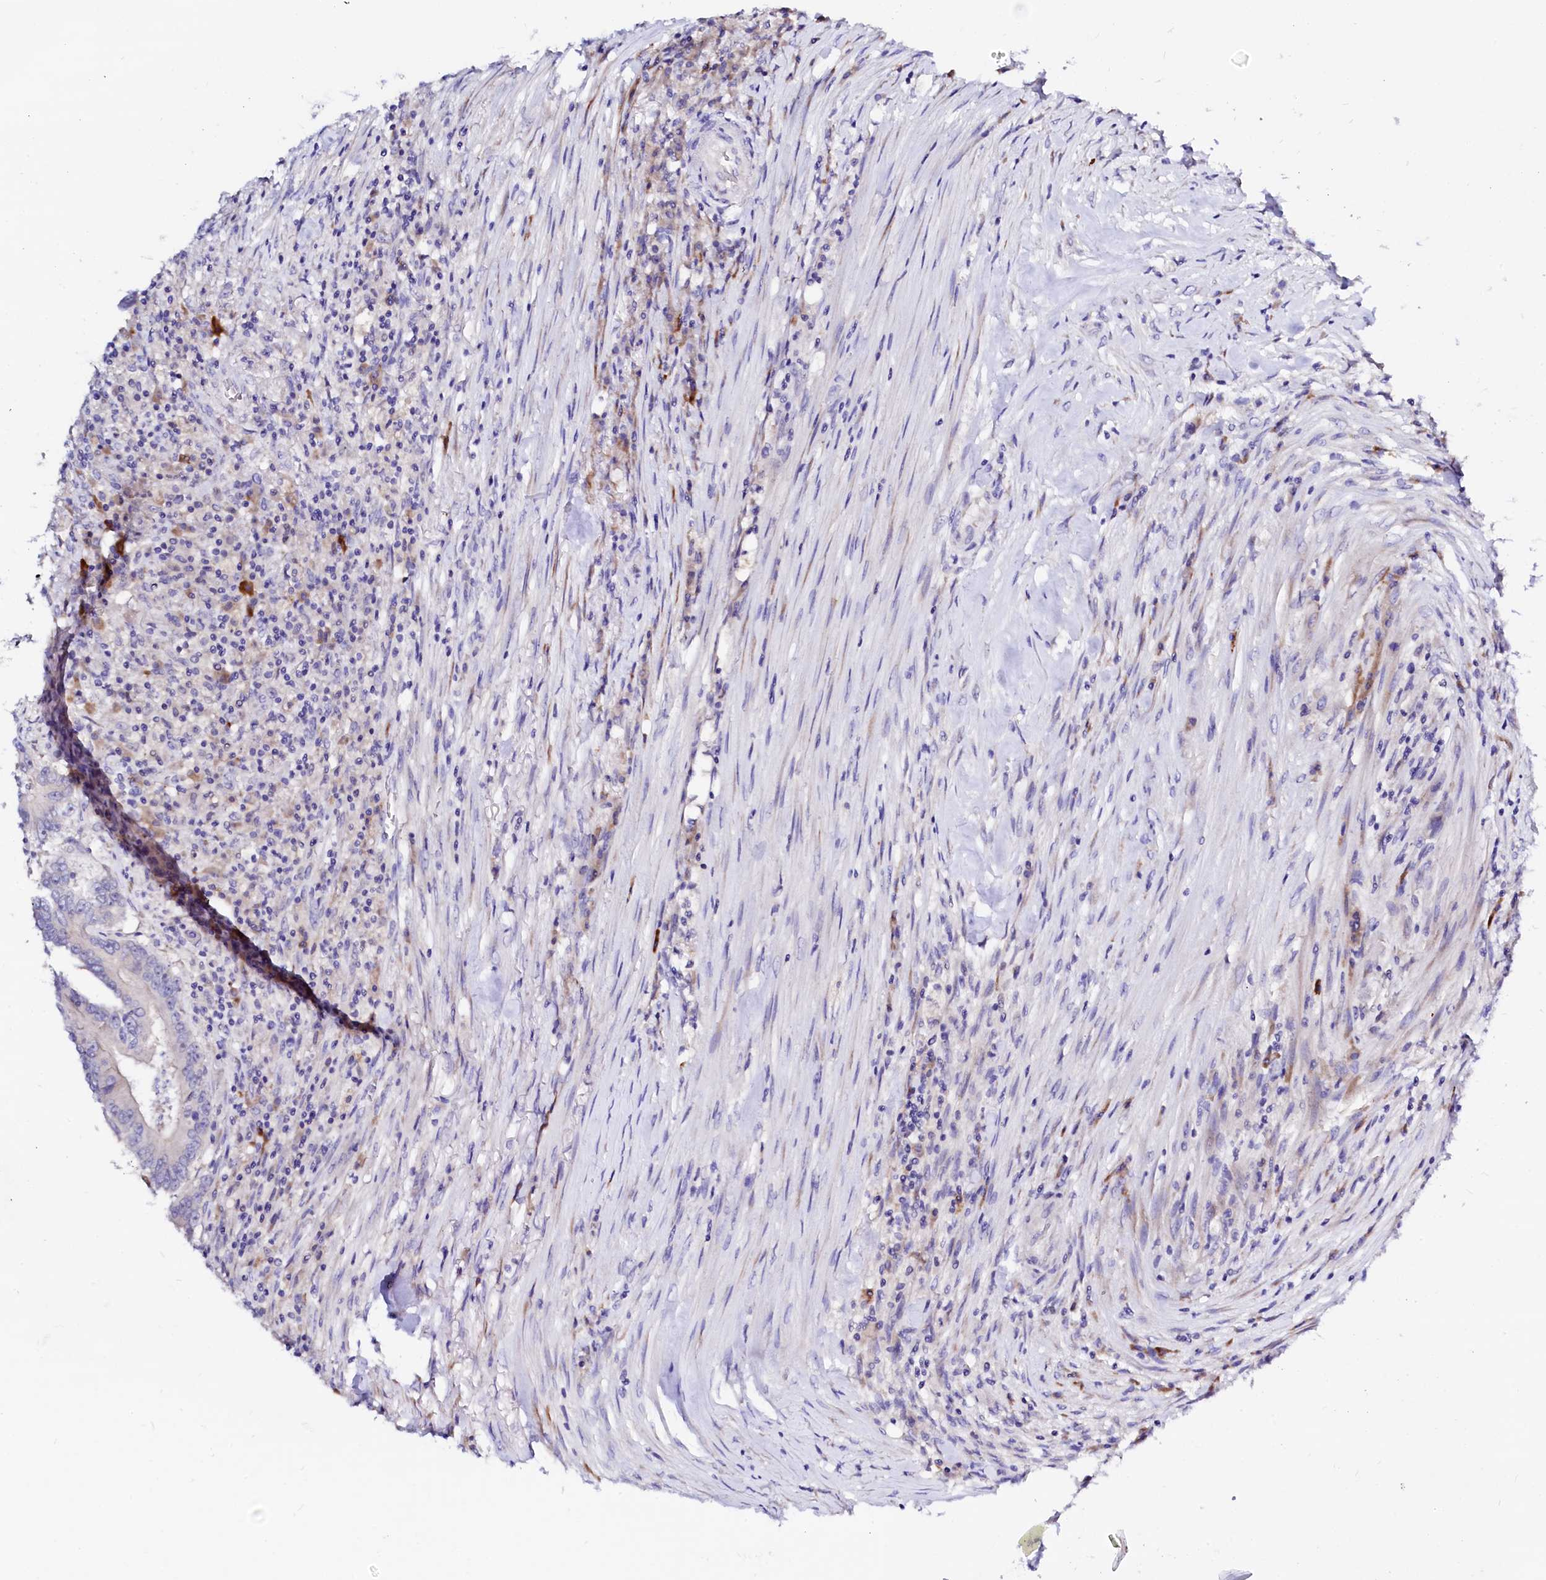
{"staining": {"intensity": "negative", "quantity": "none", "location": "none"}, "tissue": "colorectal cancer", "cell_type": "Tumor cells", "image_type": "cancer", "snomed": [{"axis": "morphology", "description": "Adenocarcinoma, NOS"}, {"axis": "topography", "description": "Colon"}], "caption": "Tumor cells show no significant protein expression in colorectal cancer.", "gene": "BTBD16", "patient": {"sex": "male", "age": 83}}